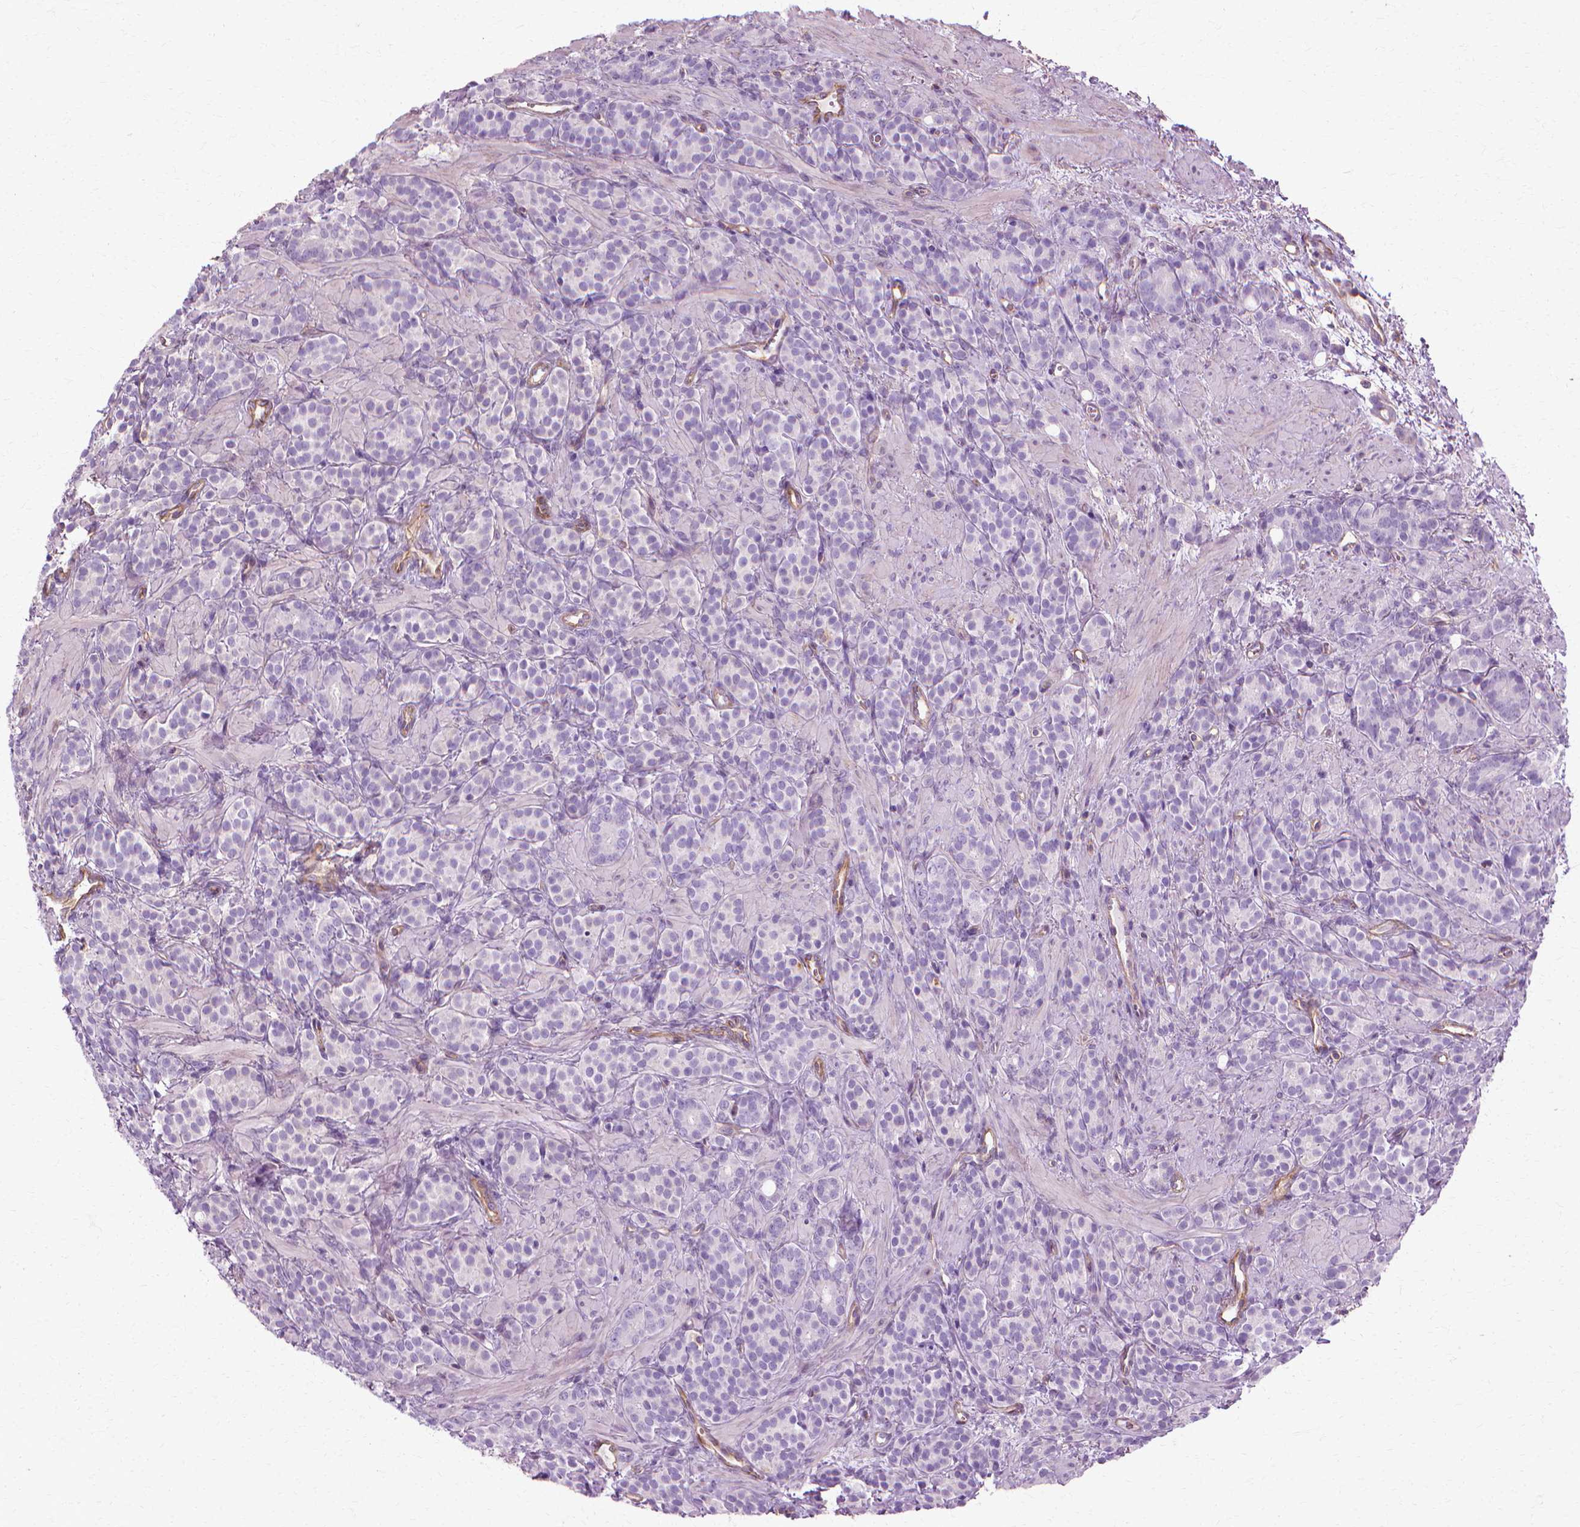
{"staining": {"intensity": "negative", "quantity": "none", "location": "none"}, "tissue": "prostate cancer", "cell_type": "Tumor cells", "image_type": "cancer", "snomed": [{"axis": "morphology", "description": "Adenocarcinoma, High grade"}, {"axis": "topography", "description": "Prostate"}], "caption": "An immunohistochemistry image of prostate adenocarcinoma (high-grade) is shown. There is no staining in tumor cells of prostate adenocarcinoma (high-grade).", "gene": "CFAP157", "patient": {"sex": "male", "age": 84}}